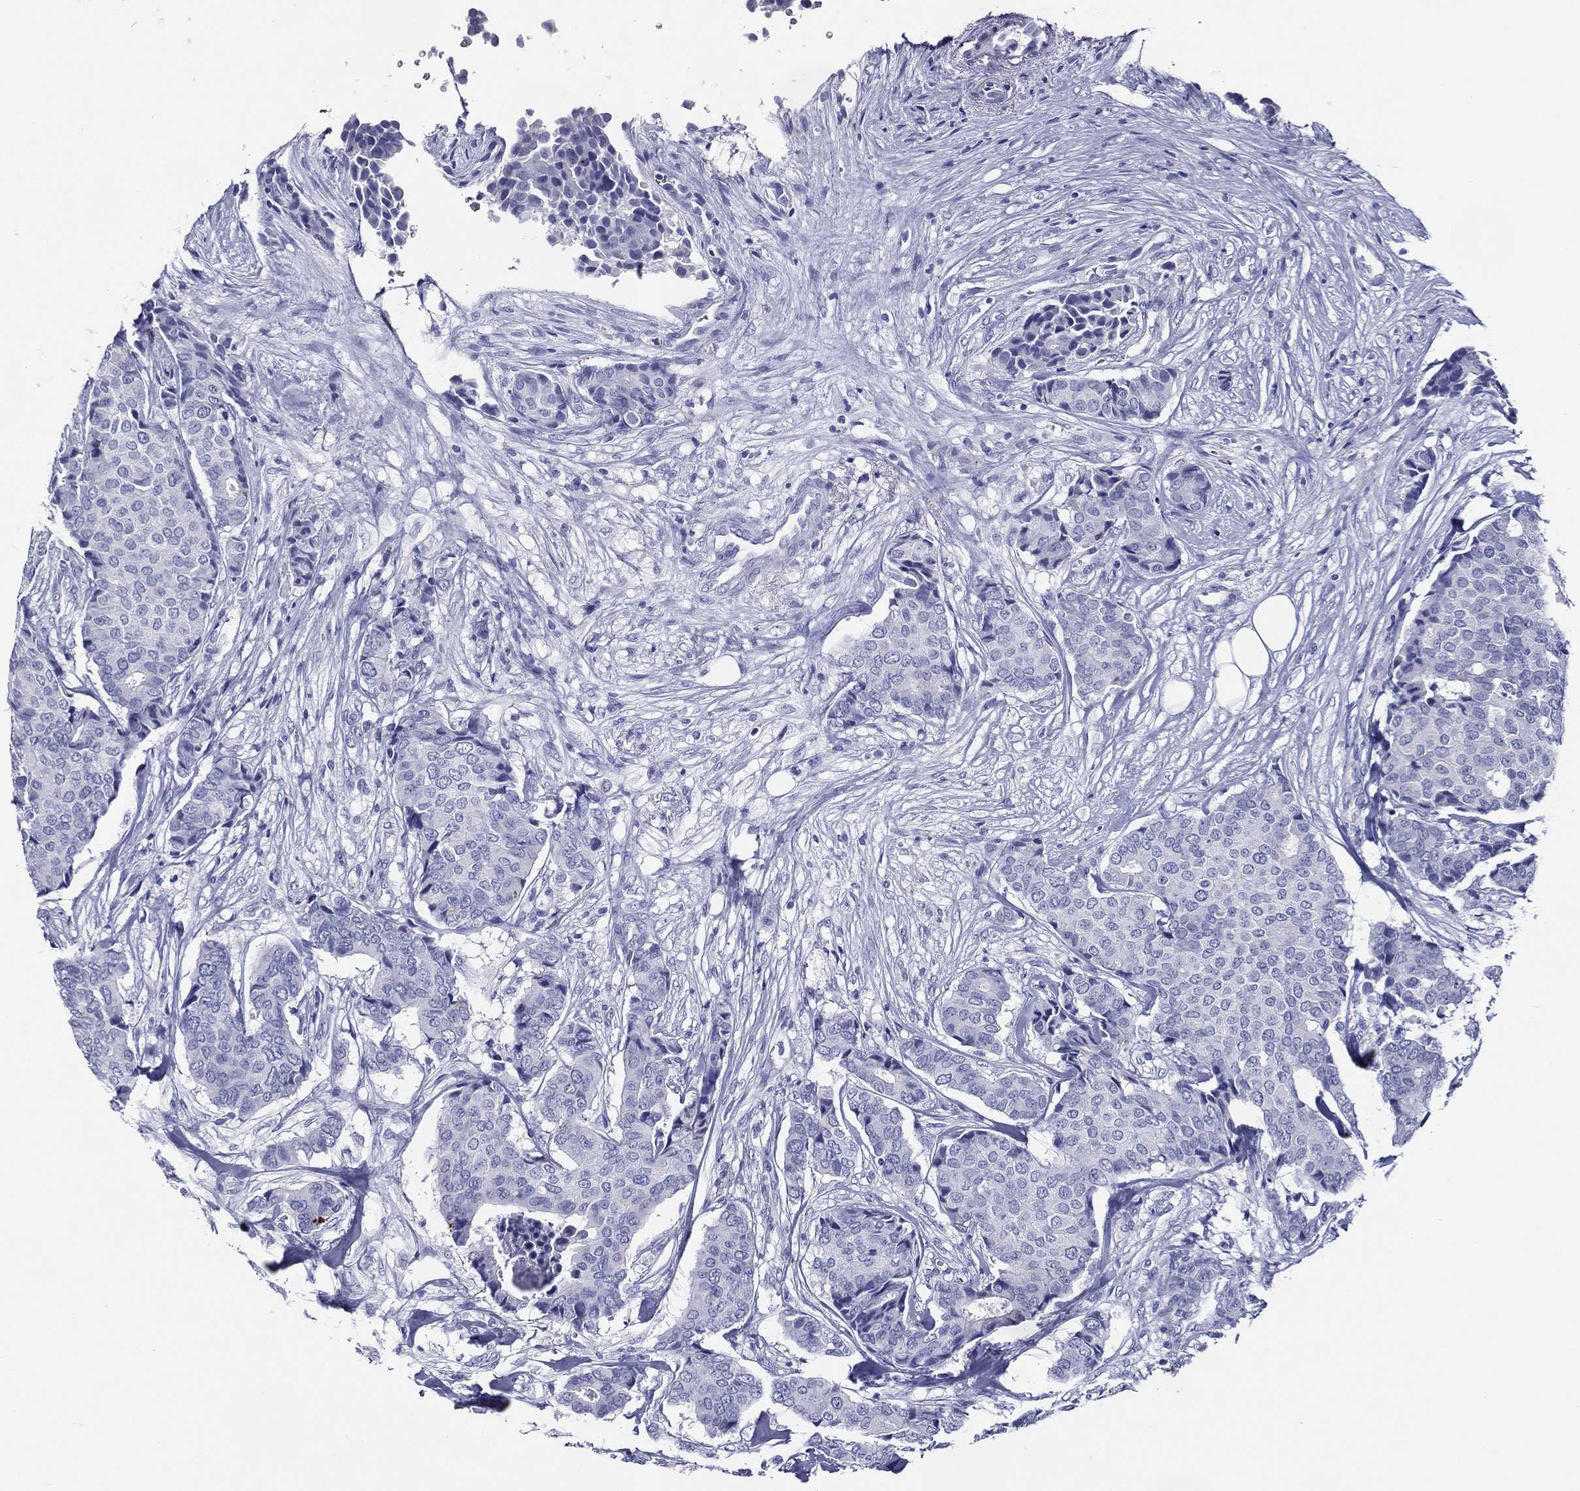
{"staining": {"intensity": "negative", "quantity": "none", "location": "none"}, "tissue": "breast cancer", "cell_type": "Tumor cells", "image_type": "cancer", "snomed": [{"axis": "morphology", "description": "Duct carcinoma"}, {"axis": "topography", "description": "Breast"}], "caption": "This is an immunohistochemistry (IHC) micrograph of breast cancer (infiltrating ductal carcinoma). There is no staining in tumor cells.", "gene": "ACE2", "patient": {"sex": "female", "age": 75}}